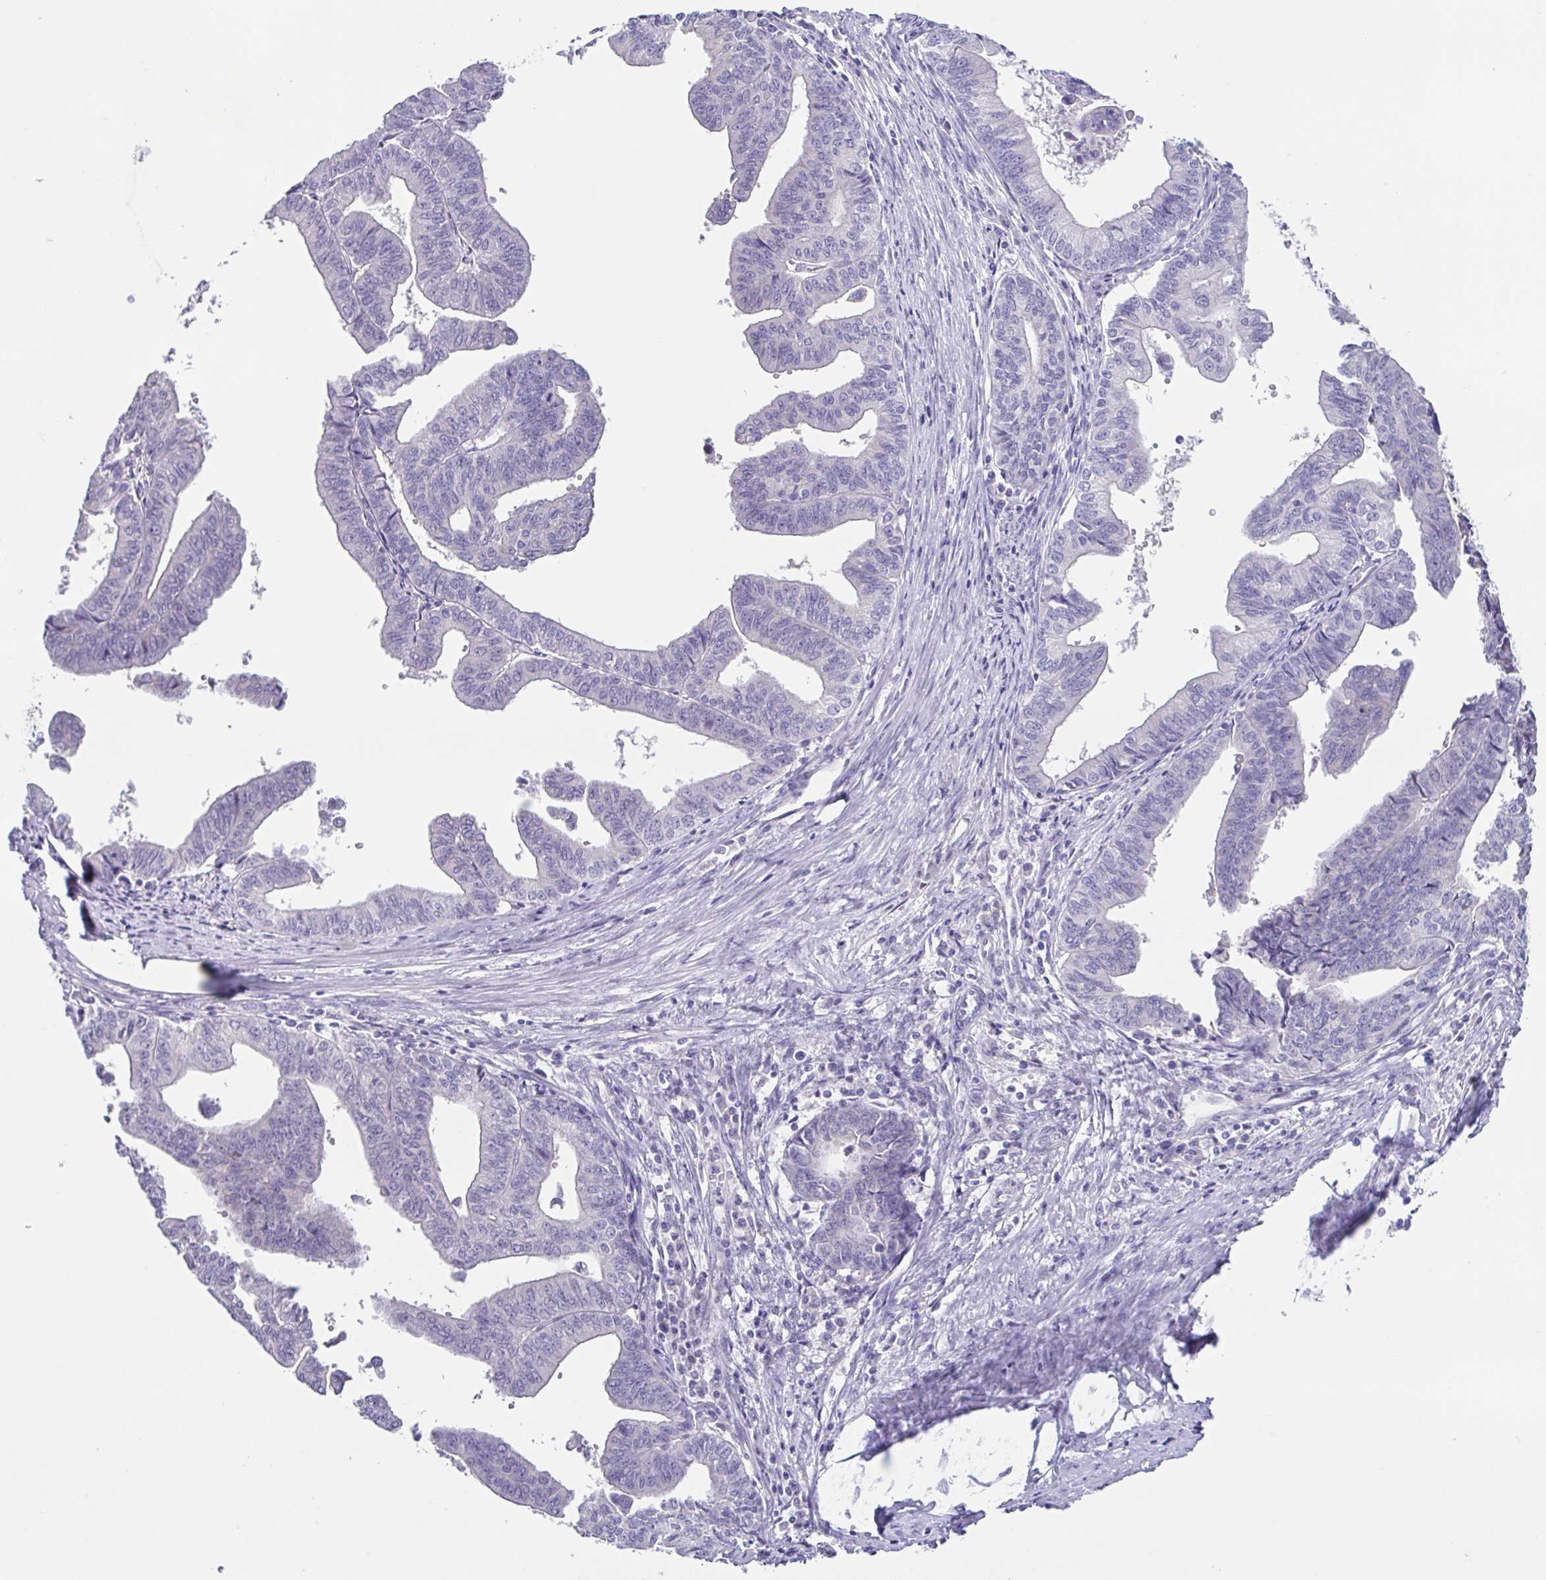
{"staining": {"intensity": "negative", "quantity": "none", "location": "none"}, "tissue": "endometrial cancer", "cell_type": "Tumor cells", "image_type": "cancer", "snomed": [{"axis": "morphology", "description": "Adenocarcinoma, NOS"}, {"axis": "topography", "description": "Endometrium"}], "caption": "Tumor cells are negative for brown protein staining in endometrial adenocarcinoma. (DAB (3,3'-diaminobenzidine) IHC, high magnification).", "gene": "RDH11", "patient": {"sex": "female", "age": 65}}